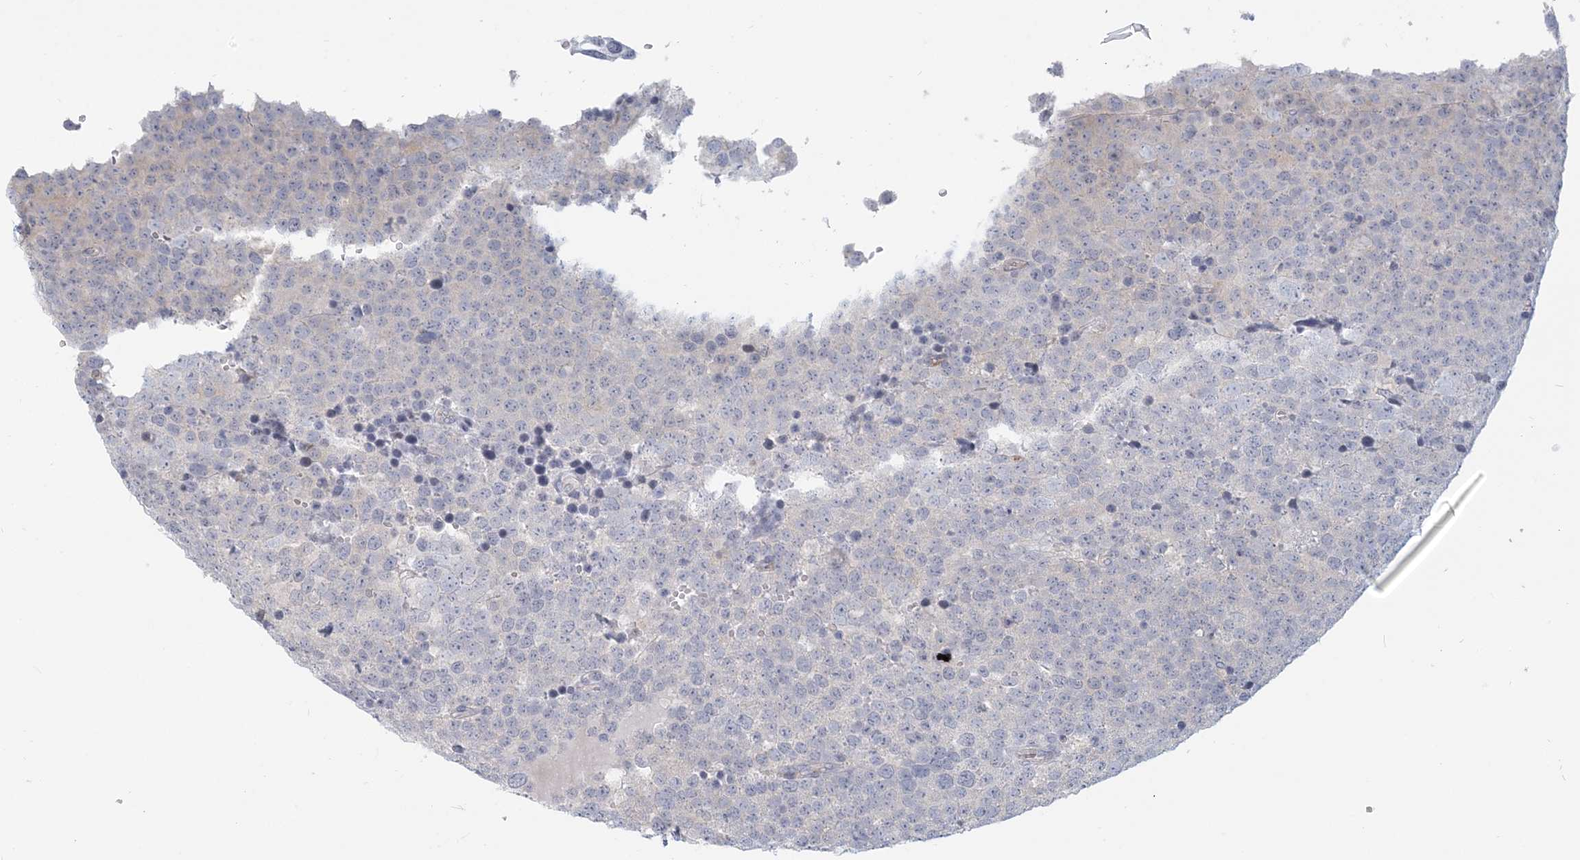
{"staining": {"intensity": "negative", "quantity": "none", "location": "none"}, "tissue": "testis cancer", "cell_type": "Tumor cells", "image_type": "cancer", "snomed": [{"axis": "morphology", "description": "Seminoma, NOS"}, {"axis": "topography", "description": "Testis"}], "caption": "High power microscopy micrograph of an immunohistochemistry photomicrograph of testis cancer, revealing no significant expression in tumor cells.", "gene": "GMPPA", "patient": {"sex": "male", "age": 71}}